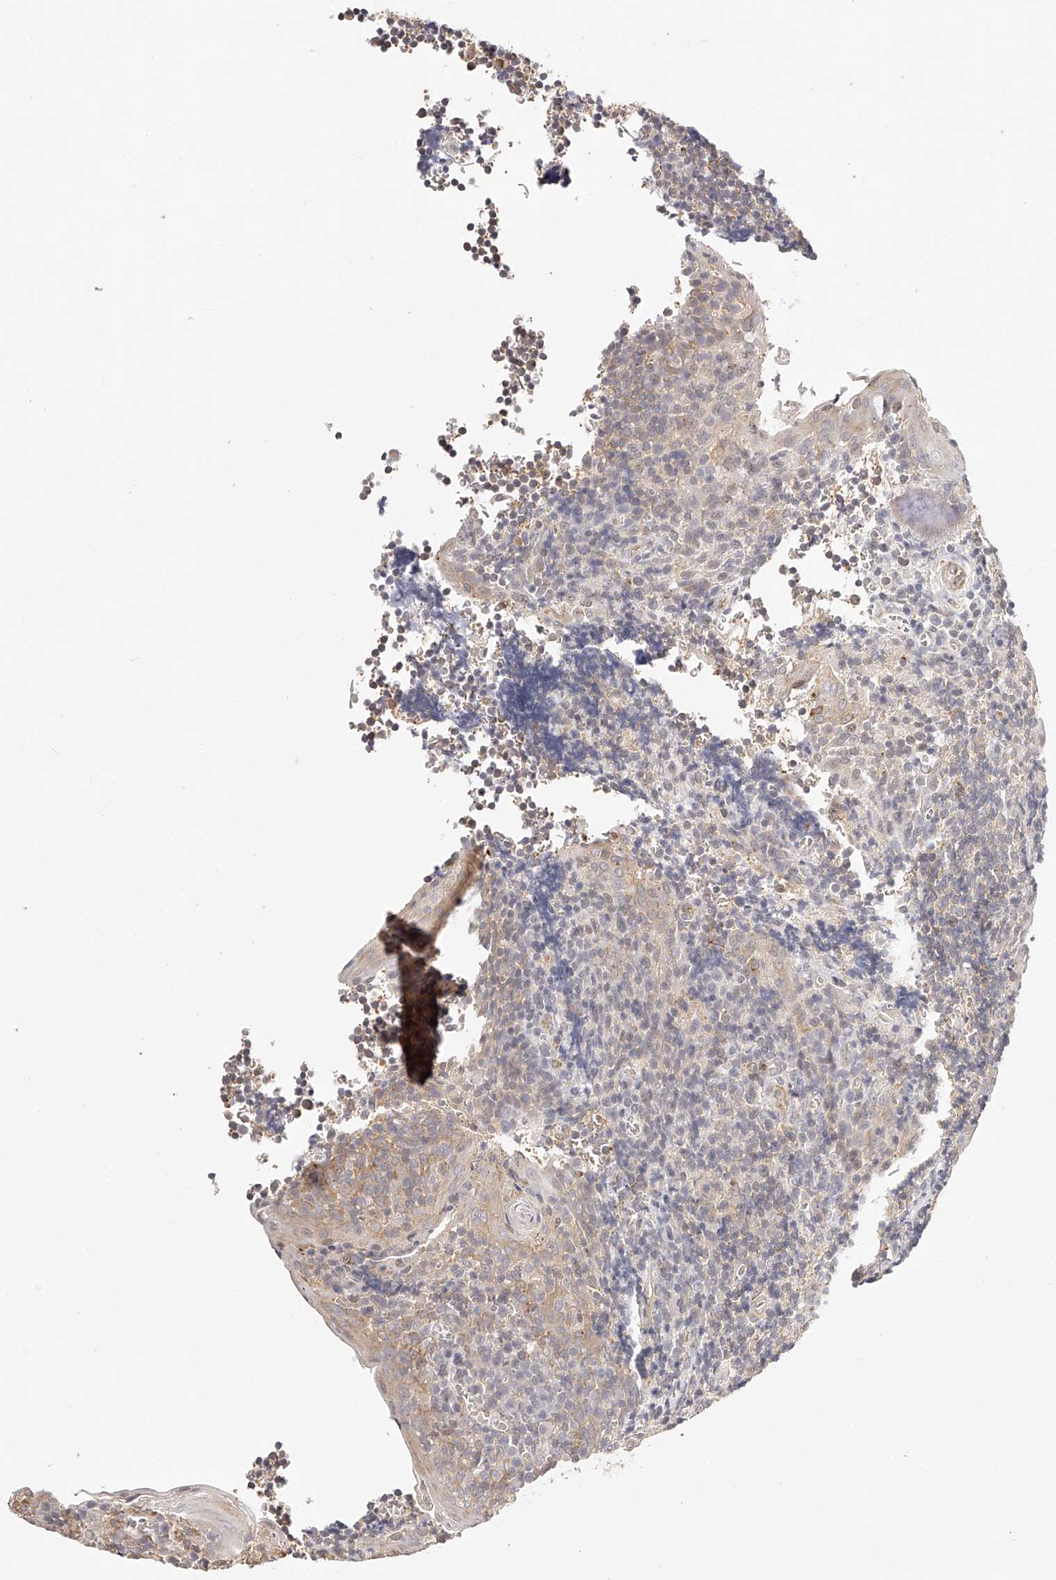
{"staining": {"intensity": "weak", "quantity": "<25%", "location": "cytoplasmic/membranous"}, "tissue": "tonsil", "cell_type": "Germinal center cells", "image_type": "normal", "snomed": [{"axis": "morphology", "description": "Normal tissue, NOS"}, {"axis": "topography", "description": "Tonsil"}], "caption": "IHC of benign human tonsil shows no expression in germinal center cells. (Stains: DAB (3,3'-diaminobenzidine) IHC with hematoxylin counter stain, Microscopy: brightfield microscopy at high magnification).", "gene": "SYNC", "patient": {"sex": "male", "age": 27}}